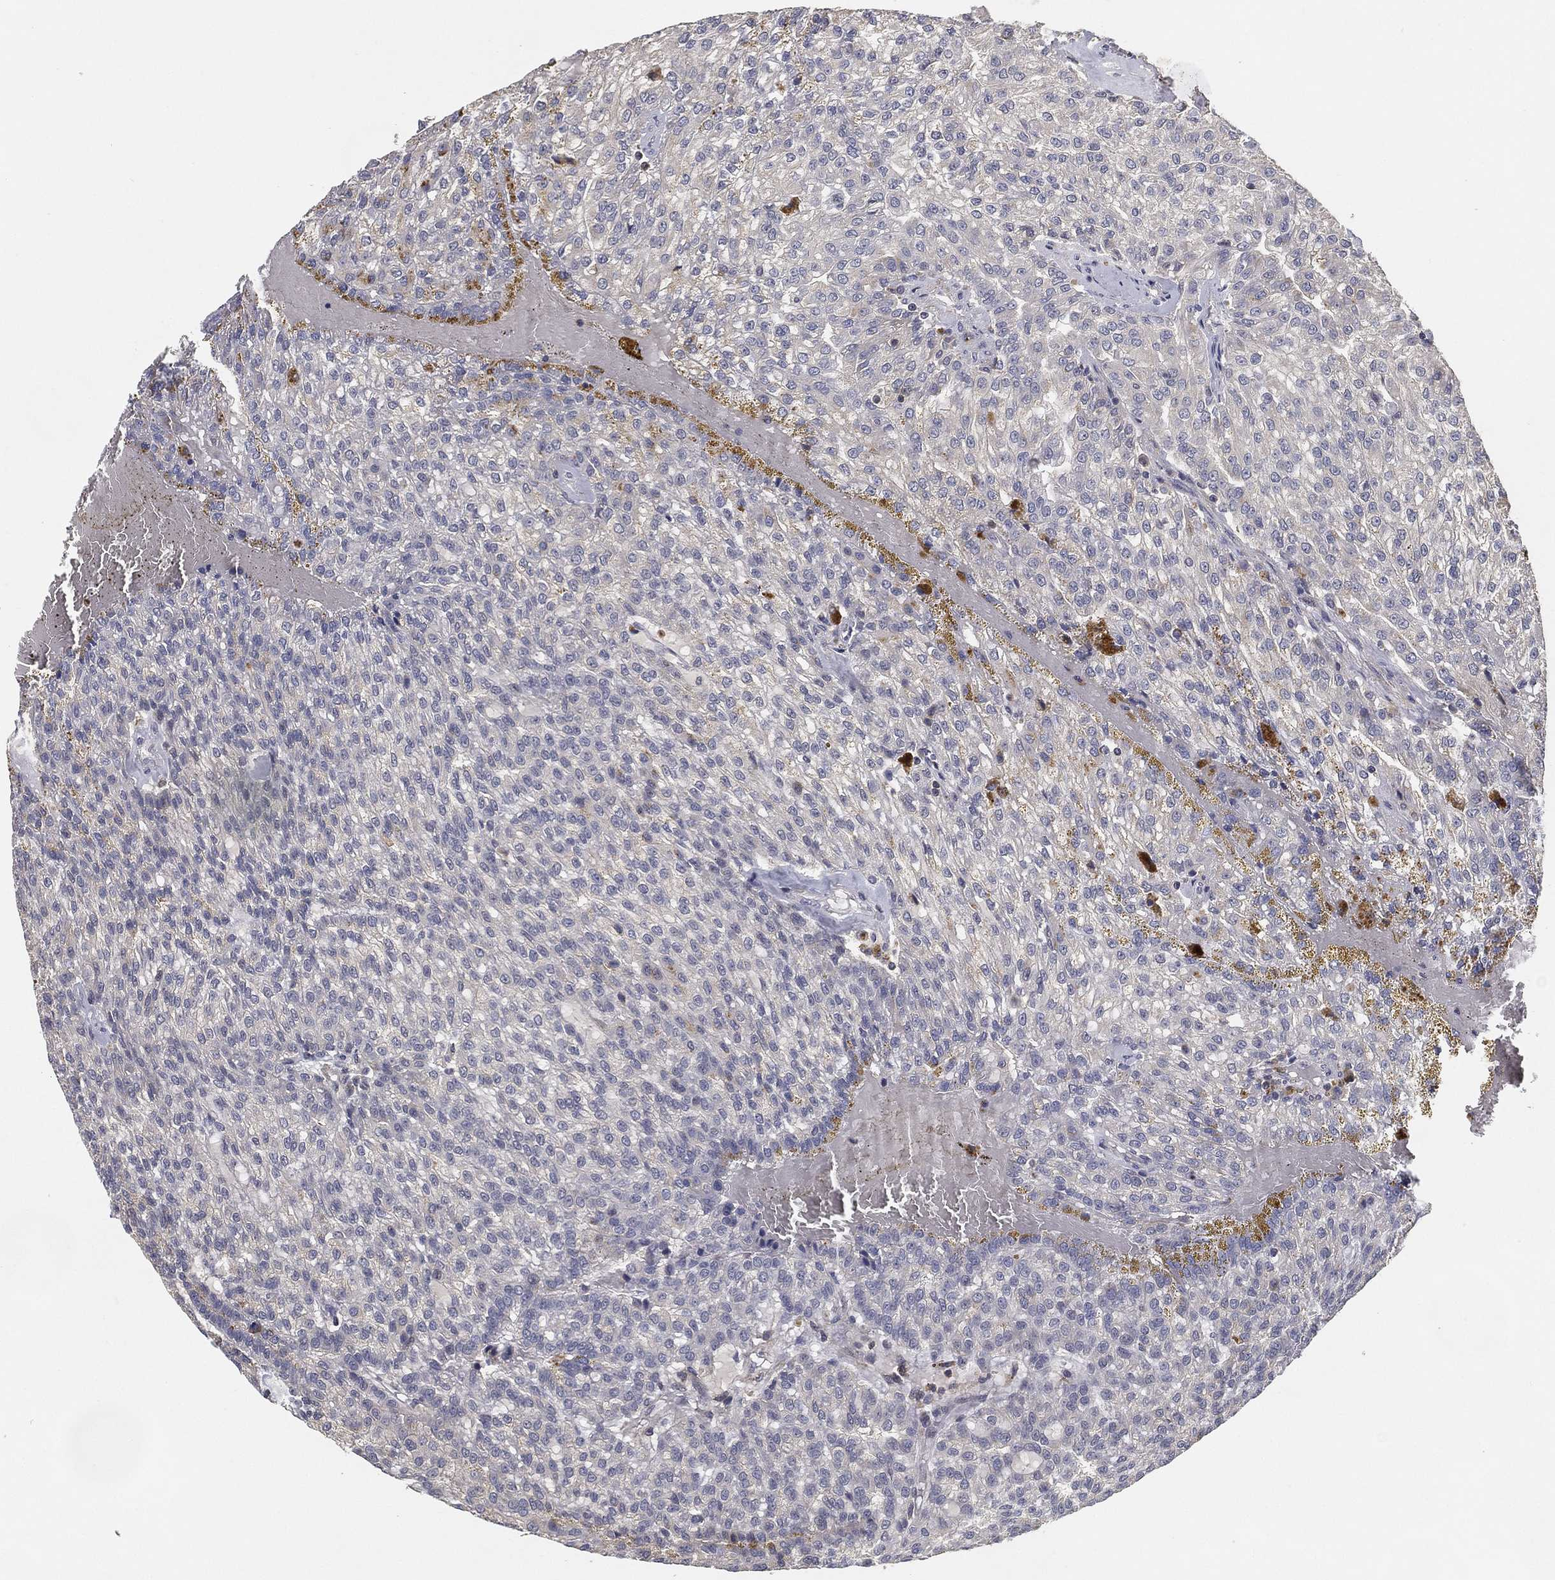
{"staining": {"intensity": "negative", "quantity": "none", "location": "none"}, "tissue": "renal cancer", "cell_type": "Tumor cells", "image_type": "cancer", "snomed": [{"axis": "morphology", "description": "Adenocarcinoma, NOS"}, {"axis": "topography", "description": "Kidney"}], "caption": "A histopathology image of renal adenocarcinoma stained for a protein reveals no brown staining in tumor cells.", "gene": "CFAP251", "patient": {"sex": "male", "age": 63}}